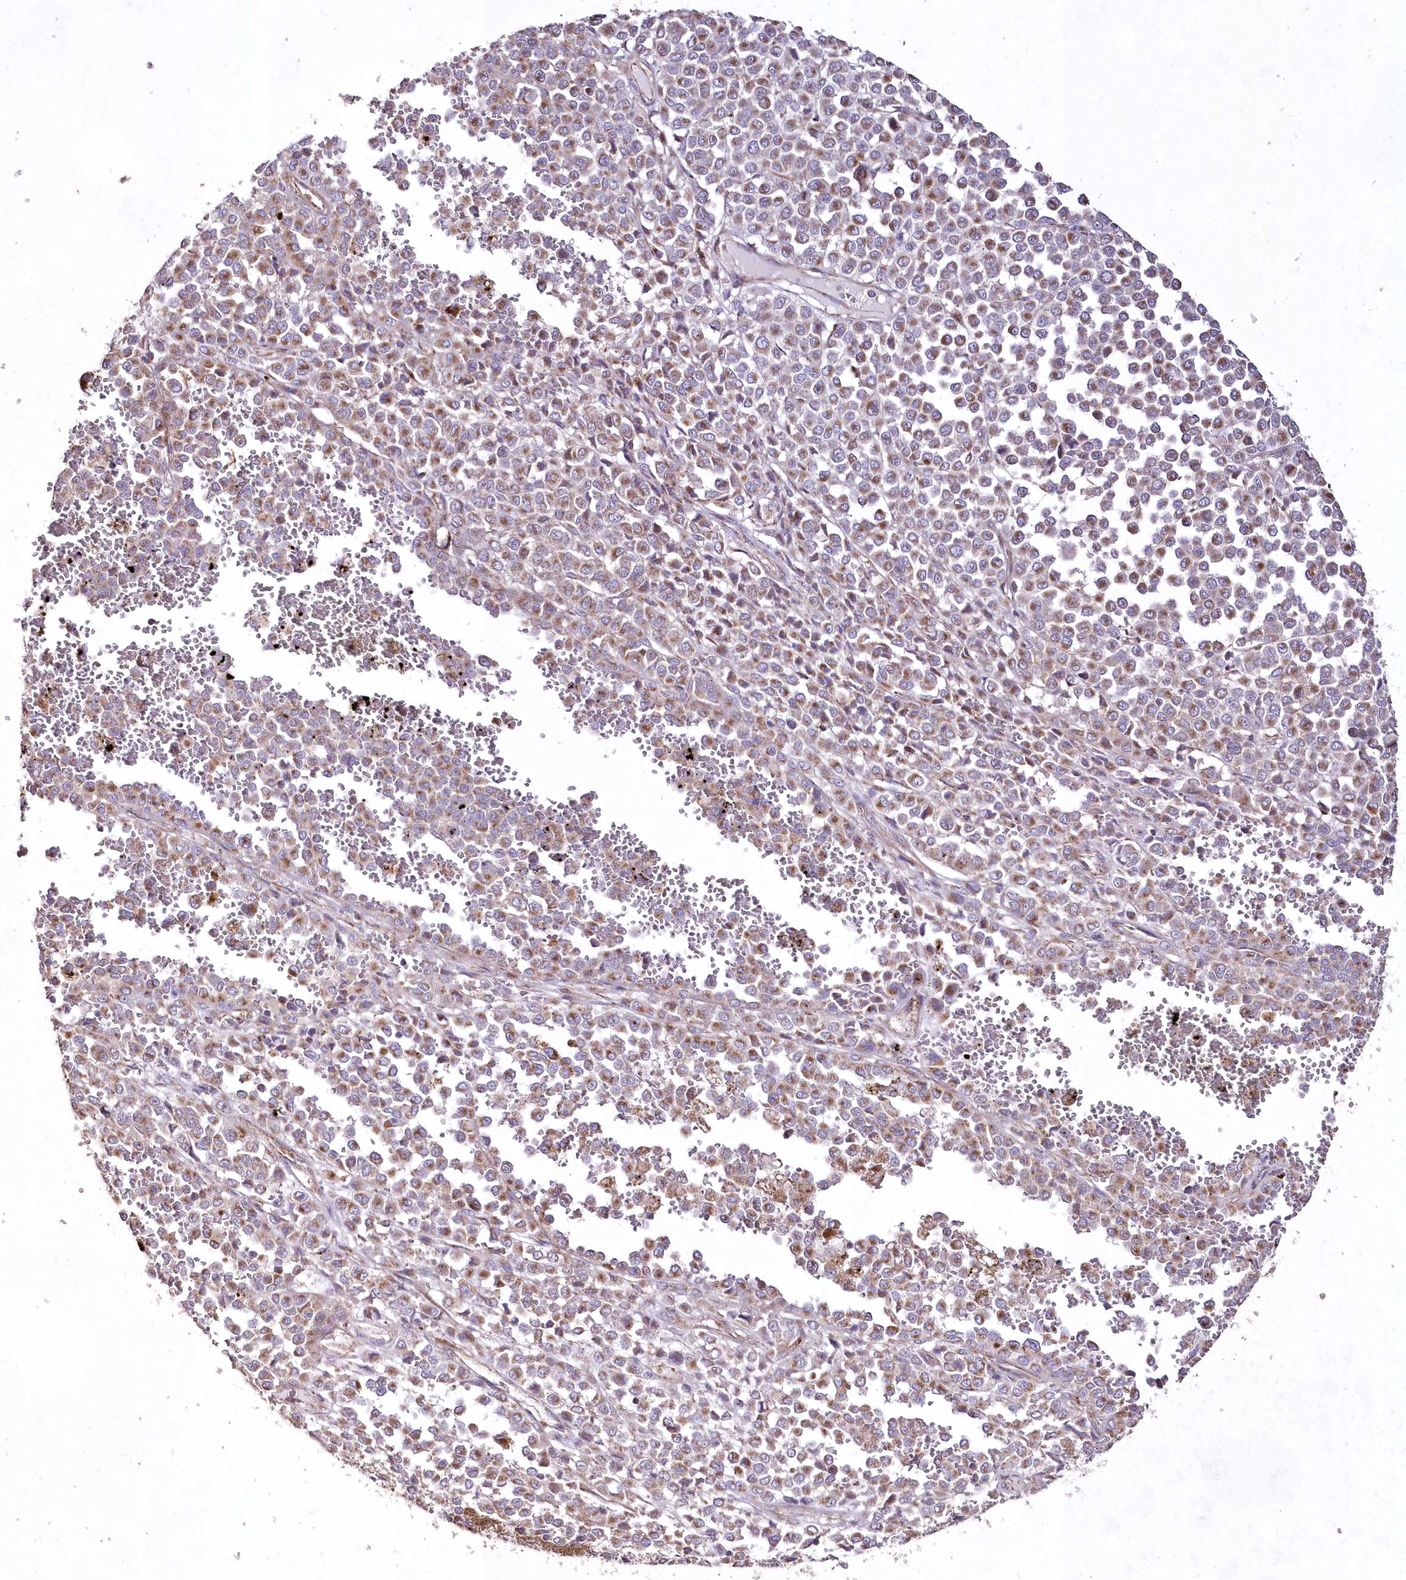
{"staining": {"intensity": "moderate", "quantity": ">75%", "location": "cytoplasmic/membranous"}, "tissue": "melanoma", "cell_type": "Tumor cells", "image_type": "cancer", "snomed": [{"axis": "morphology", "description": "Malignant melanoma, Metastatic site"}, {"axis": "topography", "description": "Pancreas"}], "caption": "This histopathology image displays melanoma stained with IHC to label a protein in brown. The cytoplasmic/membranous of tumor cells show moderate positivity for the protein. Nuclei are counter-stained blue.", "gene": "HADHB", "patient": {"sex": "female", "age": 30}}